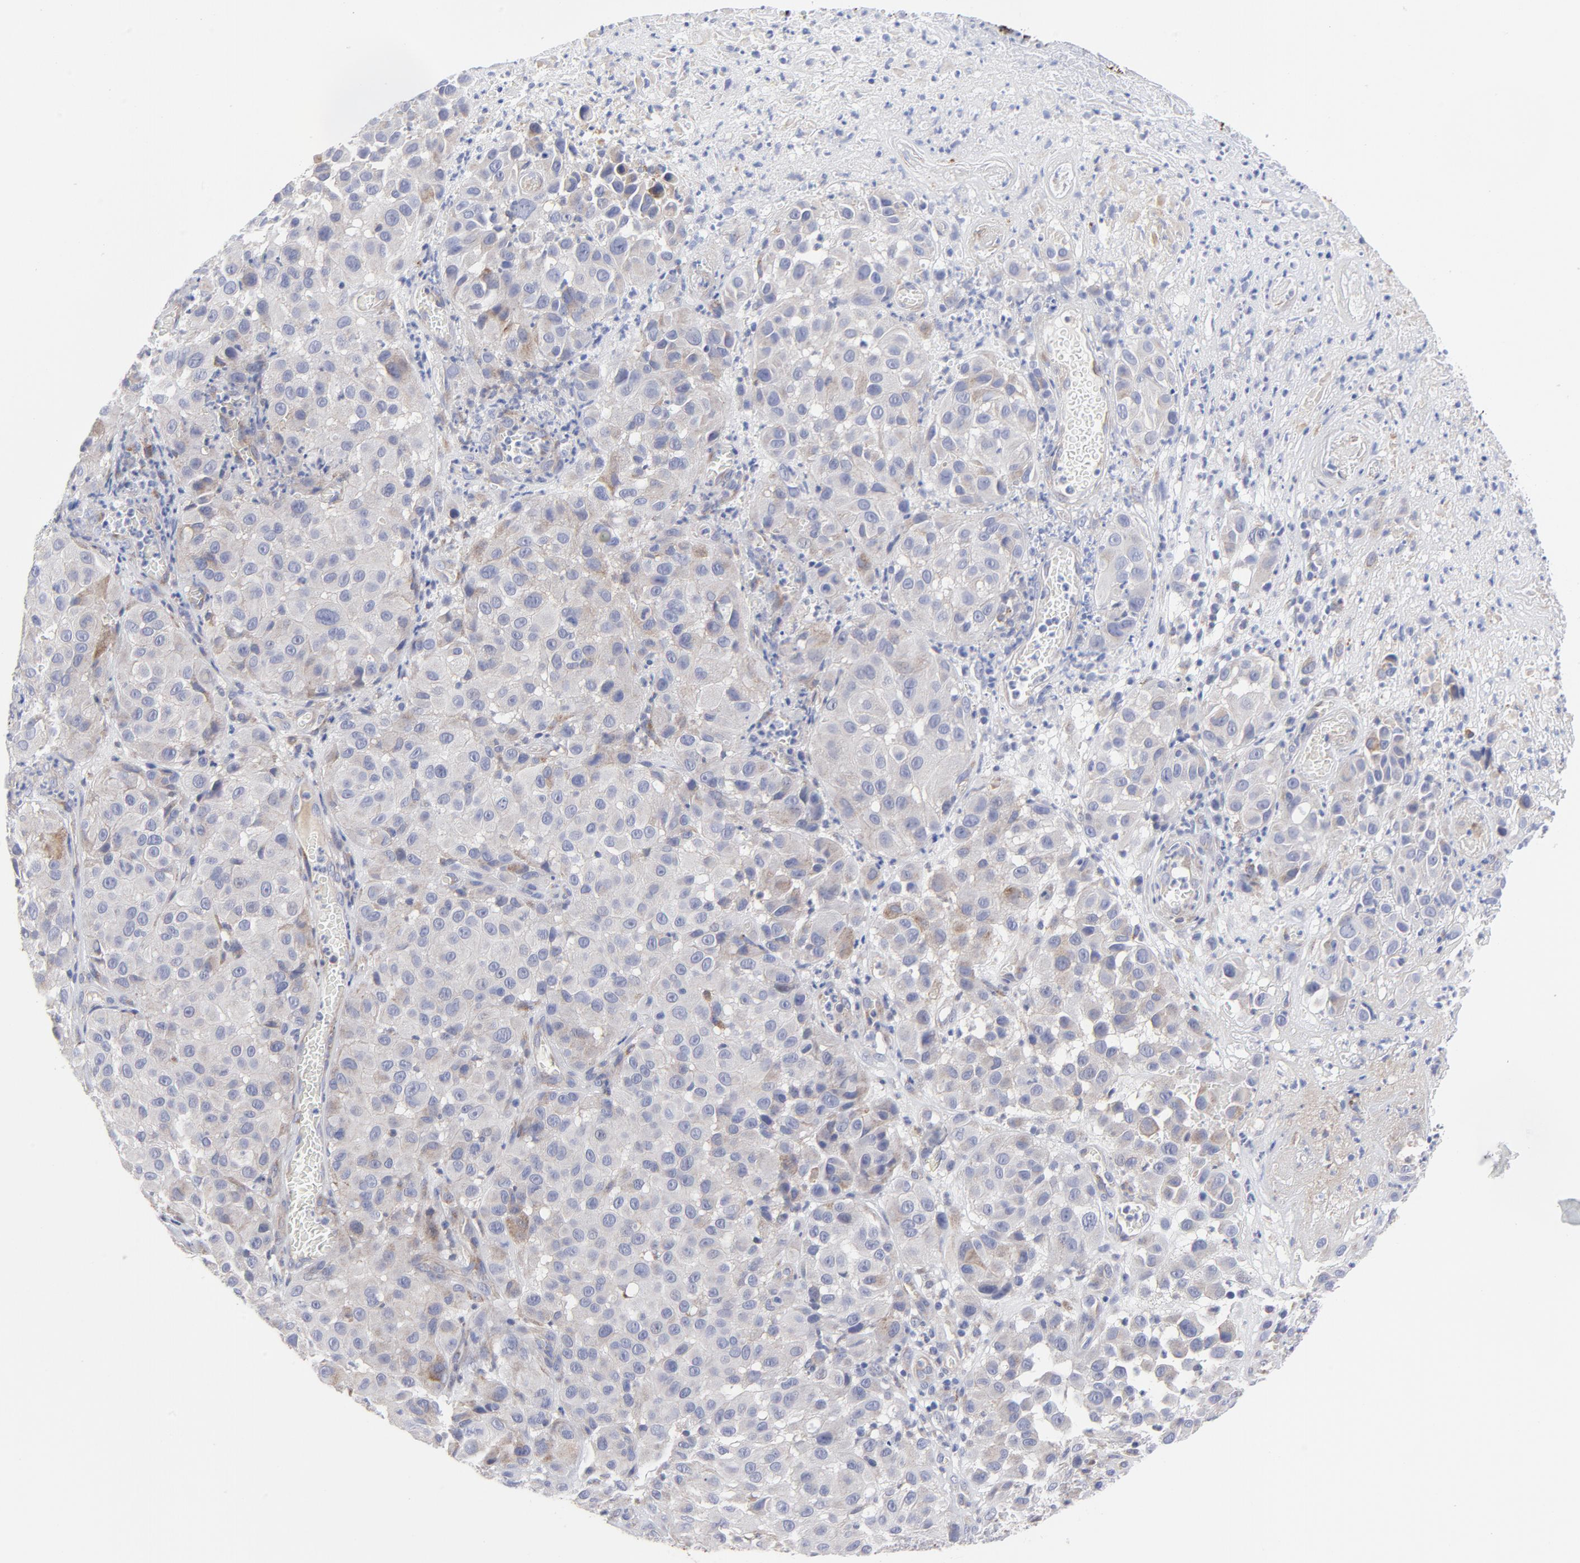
{"staining": {"intensity": "negative", "quantity": "none", "location": "none"}, "tissue": "melanoma", "cell_type": "Tumor cells", "image_type": "cancer", "snomed": [{"axis": "morphology", "description": "Malignant melanoma, NOS"}, {"axis": "topography", "description": "Skin"}], "caption": "Protein analysis of malignant melanoma exhibits no significant positivity in tumor cells. The staining was performed using DAB to visualize the protein expression in brown, while the nuclei were stained in blue with hematoxylin (Magnification: 20x).", "gene": "RAPGEF3", "patient": {"sex": "female", "age": 21}}